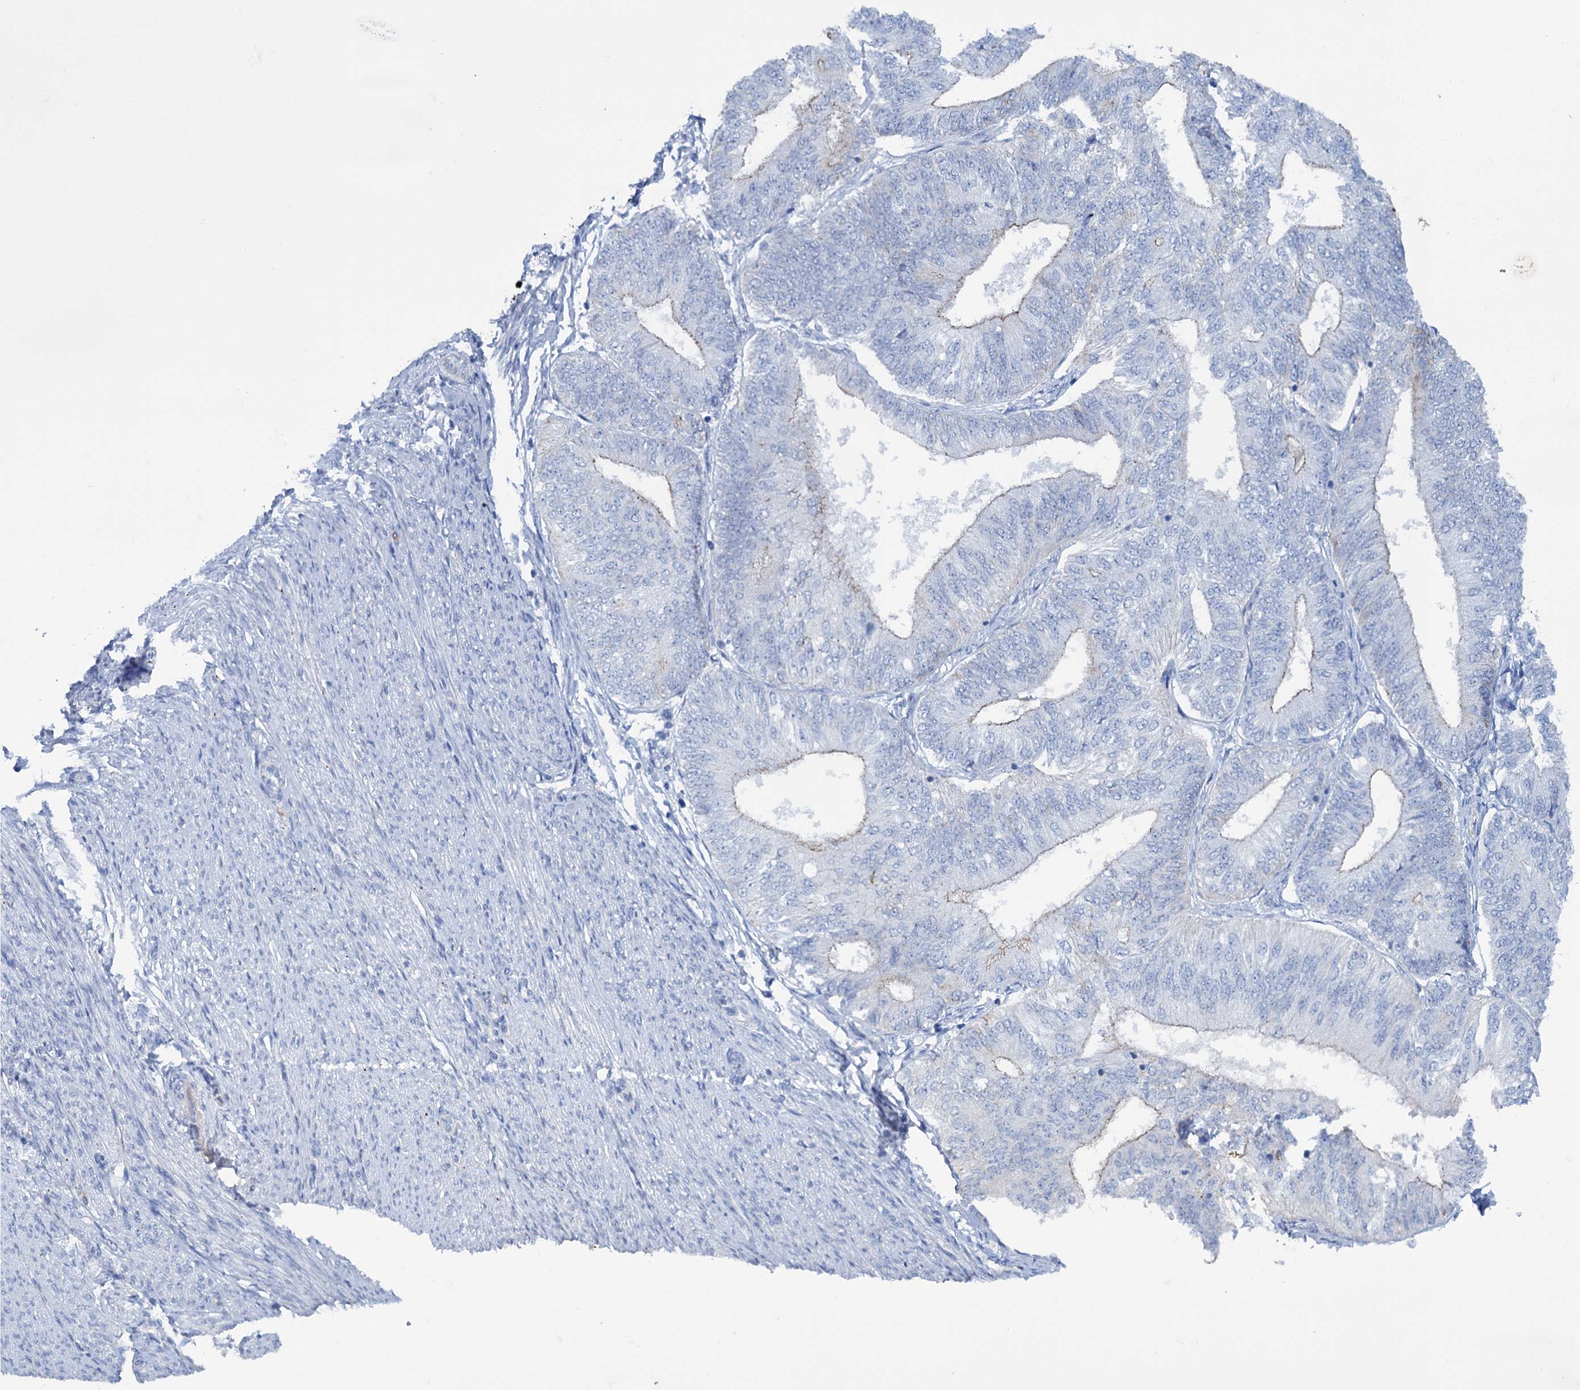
{"staining": {"intensity": "negative", "quantity": "none", "location": "none"}, "tissue": "endometrial cancer", "cell_type": "Tumor cells", "image_type": "cancer", "snomed": [{"axis": "morphology", "description": "Adenocarcinoma, NOS"}, {"axis": "topography", "description": "Endometrium"}], "caption": "Endometrial cancer (adenocarcinoma) was stained to show a protein in brown. There is no significant staining in tumor cells. (DAB (3,3'-diaminobenzidine) immunohistochemistry with hematoxylin counter stain).", "gene": "FAAP20", "patient": {"sex": "female", "age": 58}}